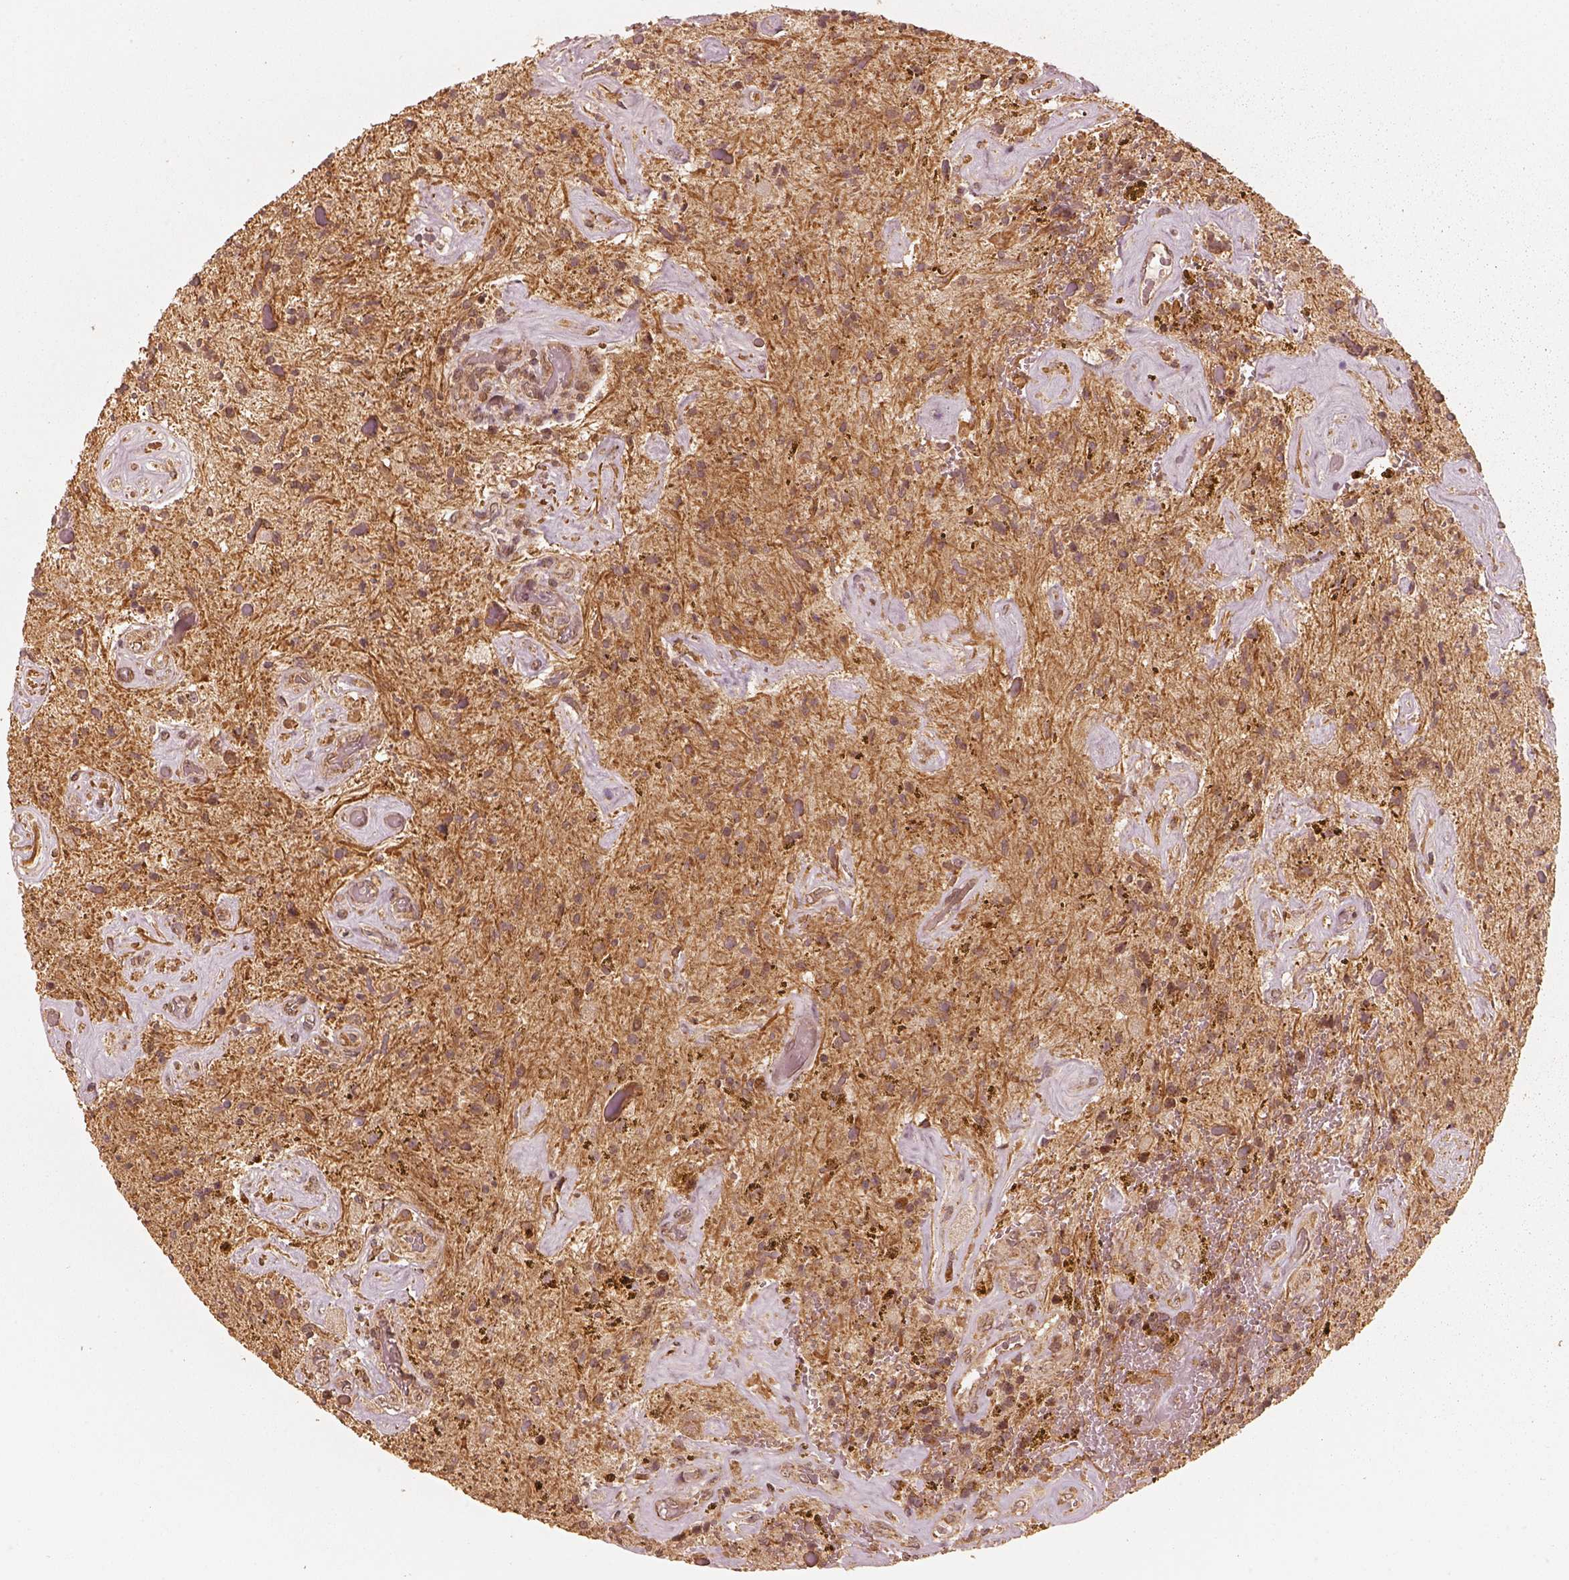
{"staining": {"intensity": "moderate", "quantity": ">75%", "location": "cytoplasmic/membranous"}, "tissue": "glioma", "cell_type": "Tumor cells", "image_type": "cancer", "snomed": [{"axis": "morphology", "description": "Glioma, malignant, Low grade"}, {"axis": "topography", "description": "Cerebellum"}], "caption": "IHC of human glioma reveals medium levels of moderate cytoplasmic/membranous staining in about >75% of tumor cells. (DAB (3,3'-diaminobenzidine) = brown stain, brightfield microscopy at high magnification).", "gene": "DNAJC25", "patient": {"sex": "female", "age": 14}}